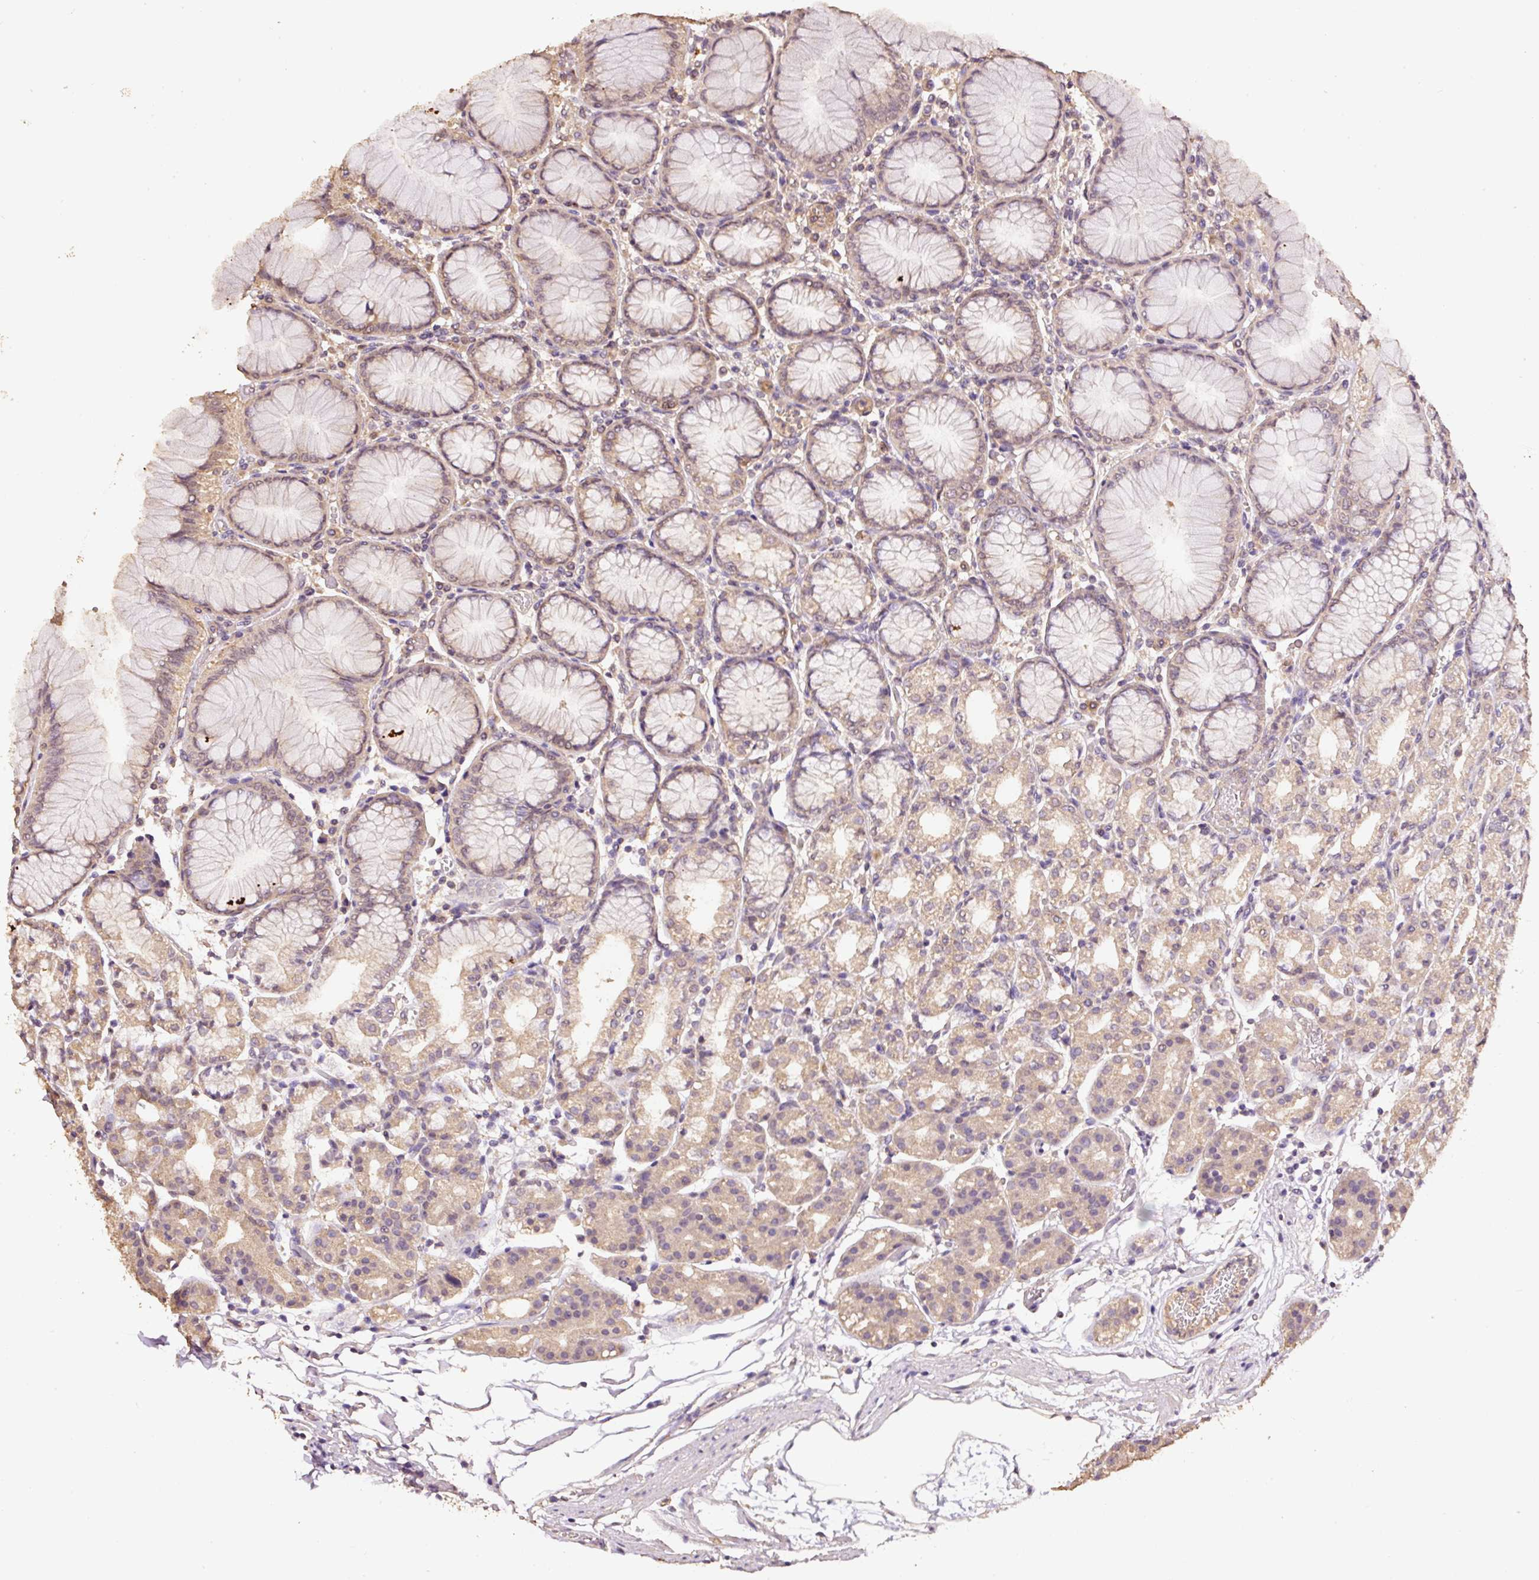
{"staining": {"intensity": "weak", "quantity": ">75%", "location": "cytoplasmic/membranous"}, "tissue": "stomach", "cell_type": "Glandular cells", "image_type": "normal", "snomed": [{"axis": "morphology", "description": "Normal tissue, NOS"}, {"axis": "topography", "description": "Stomach"}], "caption": "Immunohistochemistry photomicrograph of normal stomach stained for a protein (brown), which displays low levels of weak cytoplasmic/membranous expression in about >75% of glandular cells.", "gene": "HERC2", "patient": {"sex": "female", "age": 57}}